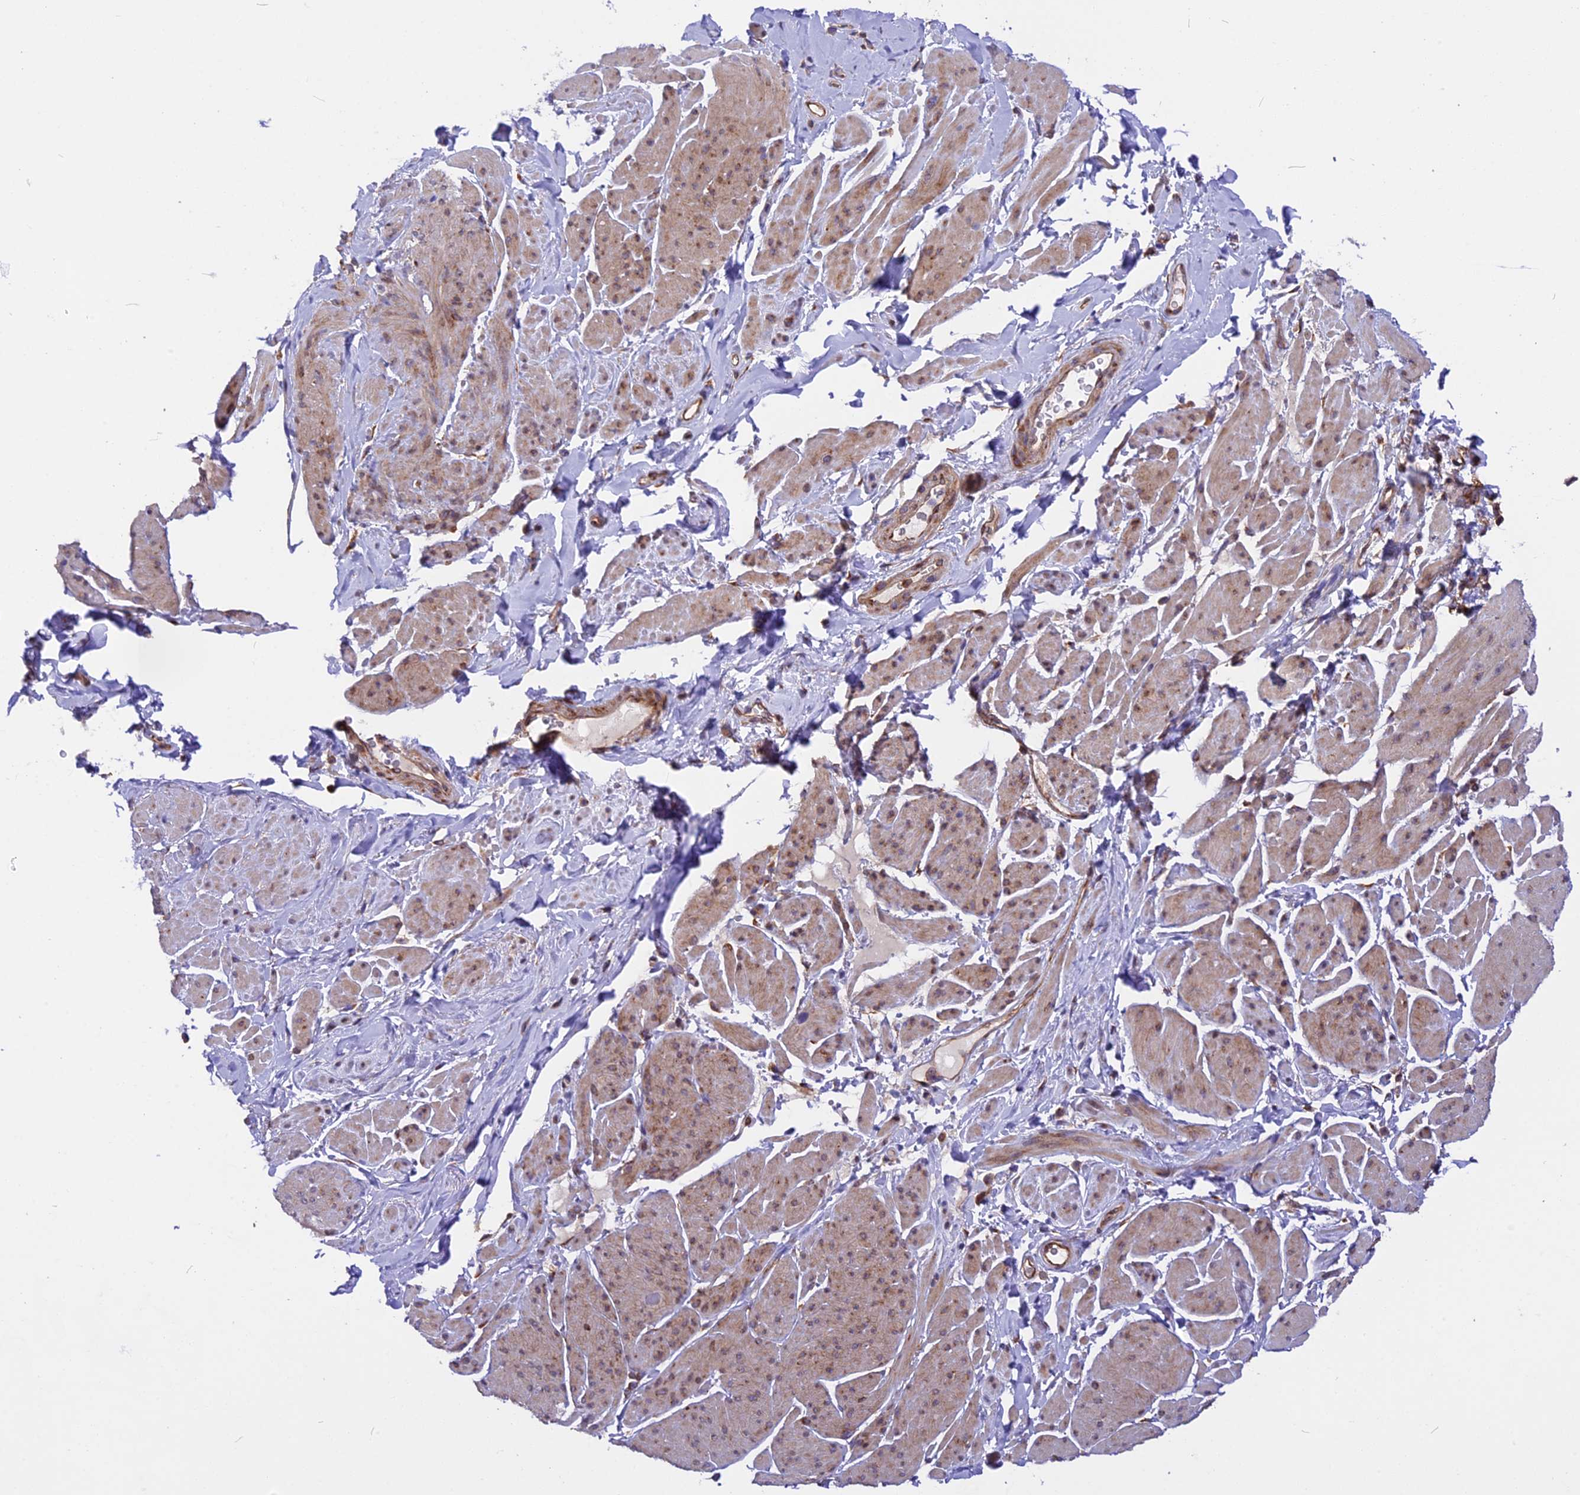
{"staining": {"intensity": "weak", "quantity": "25%-75%", "location": "cytoplasmic/membranous"}, "tissue": "smooth muscle", "cell_type": "Smooth muscle cells", "image_type": "normal", "snomed": [{"axis": "morphology", "description": "Normal tissue, NOS"}, {"axis": "topography", "description": "Smooth muscle"}, {"axis": "topography", "description": "Peripheral nerve tissue"}], "caption": "Immunohistochemistry (IHC) staining of normal smooth muscle, which demonstrates low levels of weak cytoplasmic/membranous expression in approximately 25%-75% of smooth muscle cells indicating weak cytoplasmic/membranous protein expression. The staining was performed using DAB (3,3'-diaminobenzidine) (brown) for protein detection and nuclei were counterstained in hematoxylin (blue).", "gene": "GNPTAB", "patient": {"sex": "male", "age": 69}}